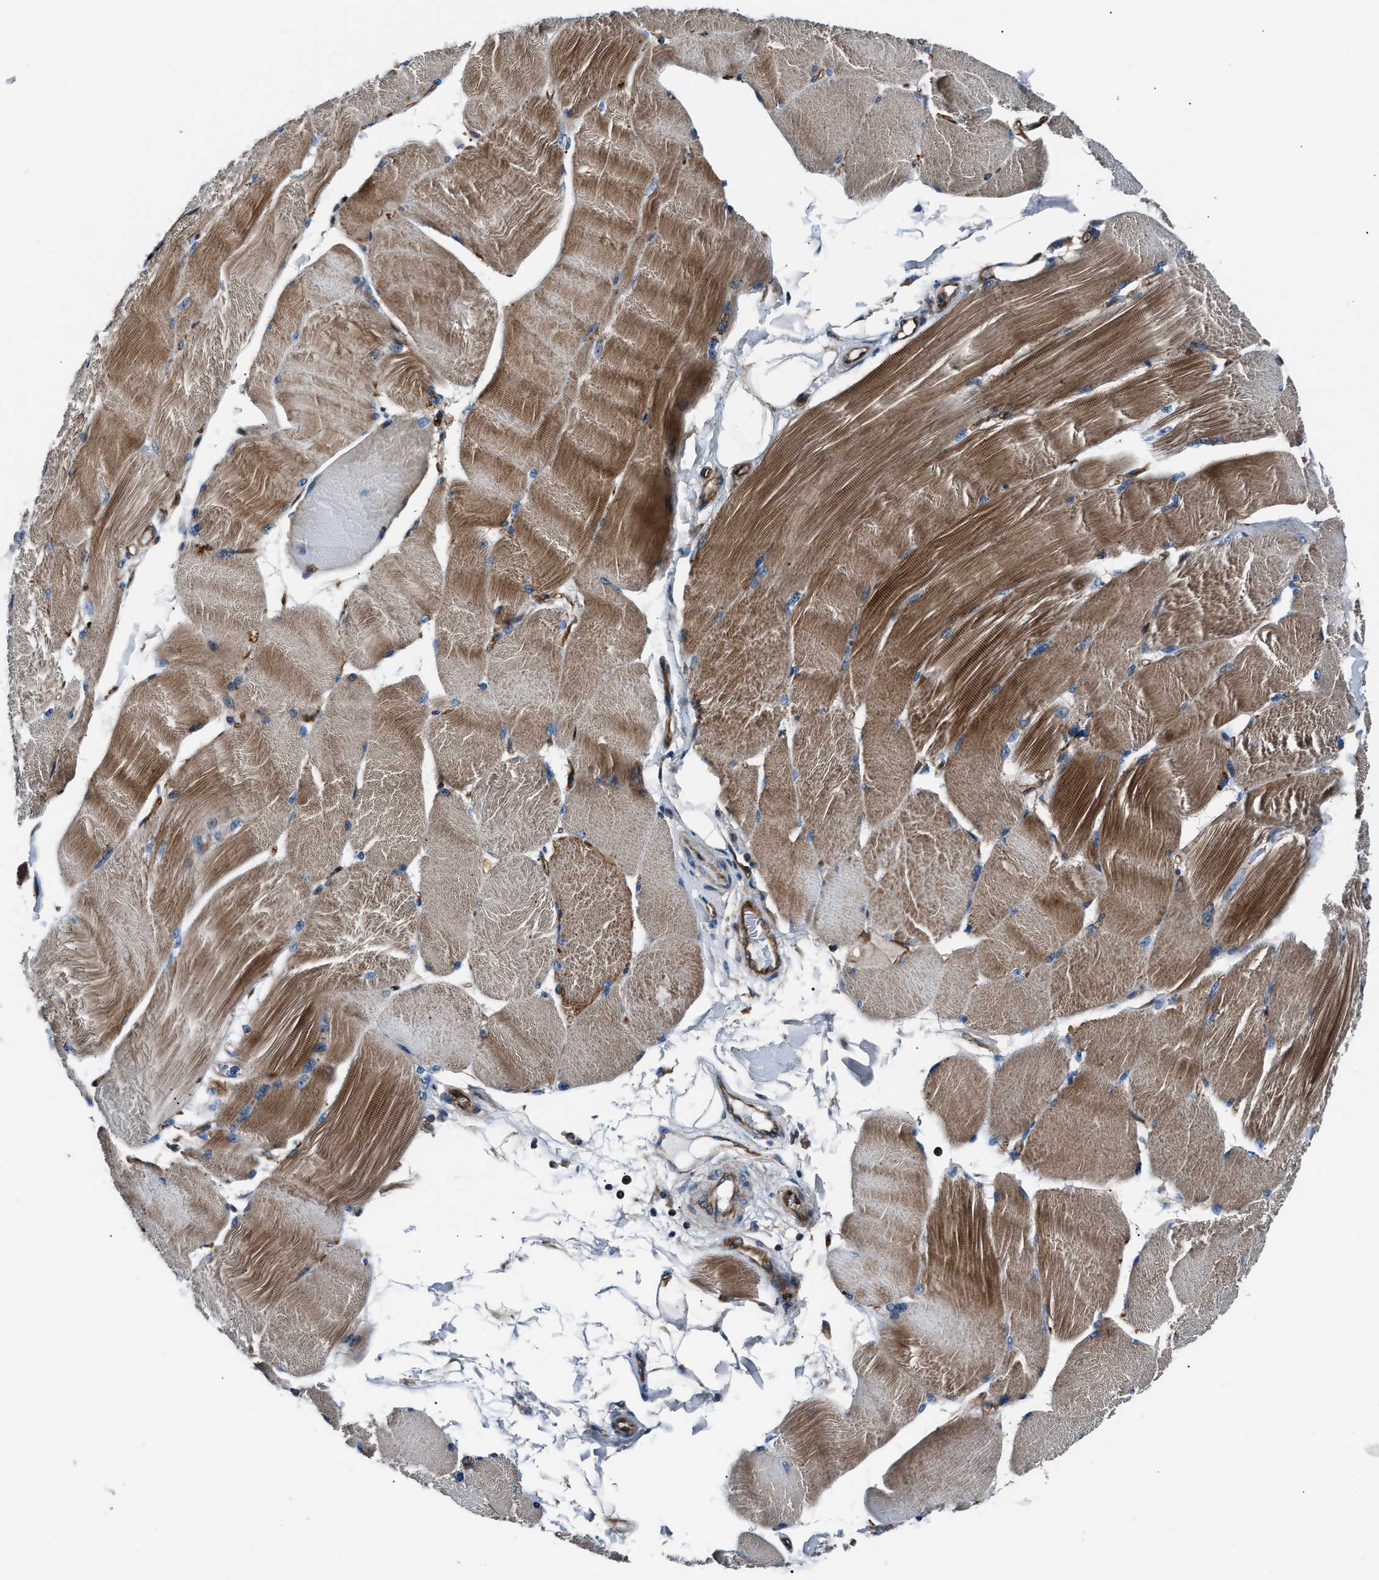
{"staining": {"intensity": "moderate", "quantity": ">75%", "location": "cytoplasmic/membranous"}, "tissue": "skeletal muscle", "cell_type": "Myocytes", "image_type": "normal", "snomed": [{"axis": "morphology", "description": "Normal tissue, NOS"}, {"axis": "topography", "description": "Skin"}, {"axis": "topography", "description": "Skeletal muscle"}], "caption": "Immunohistochemical staining of unremarkable skeletal muscle displays moderate cytoplasmic/membranous protein positivity in about >75% of myocytes. The staining was performed using DAB, with brown indicating positive protein expression. Nuclei are stained blue with hematoxylin.", "gene": "ENSG00000281039", "patient": {"sex": "male", "age": 83}}